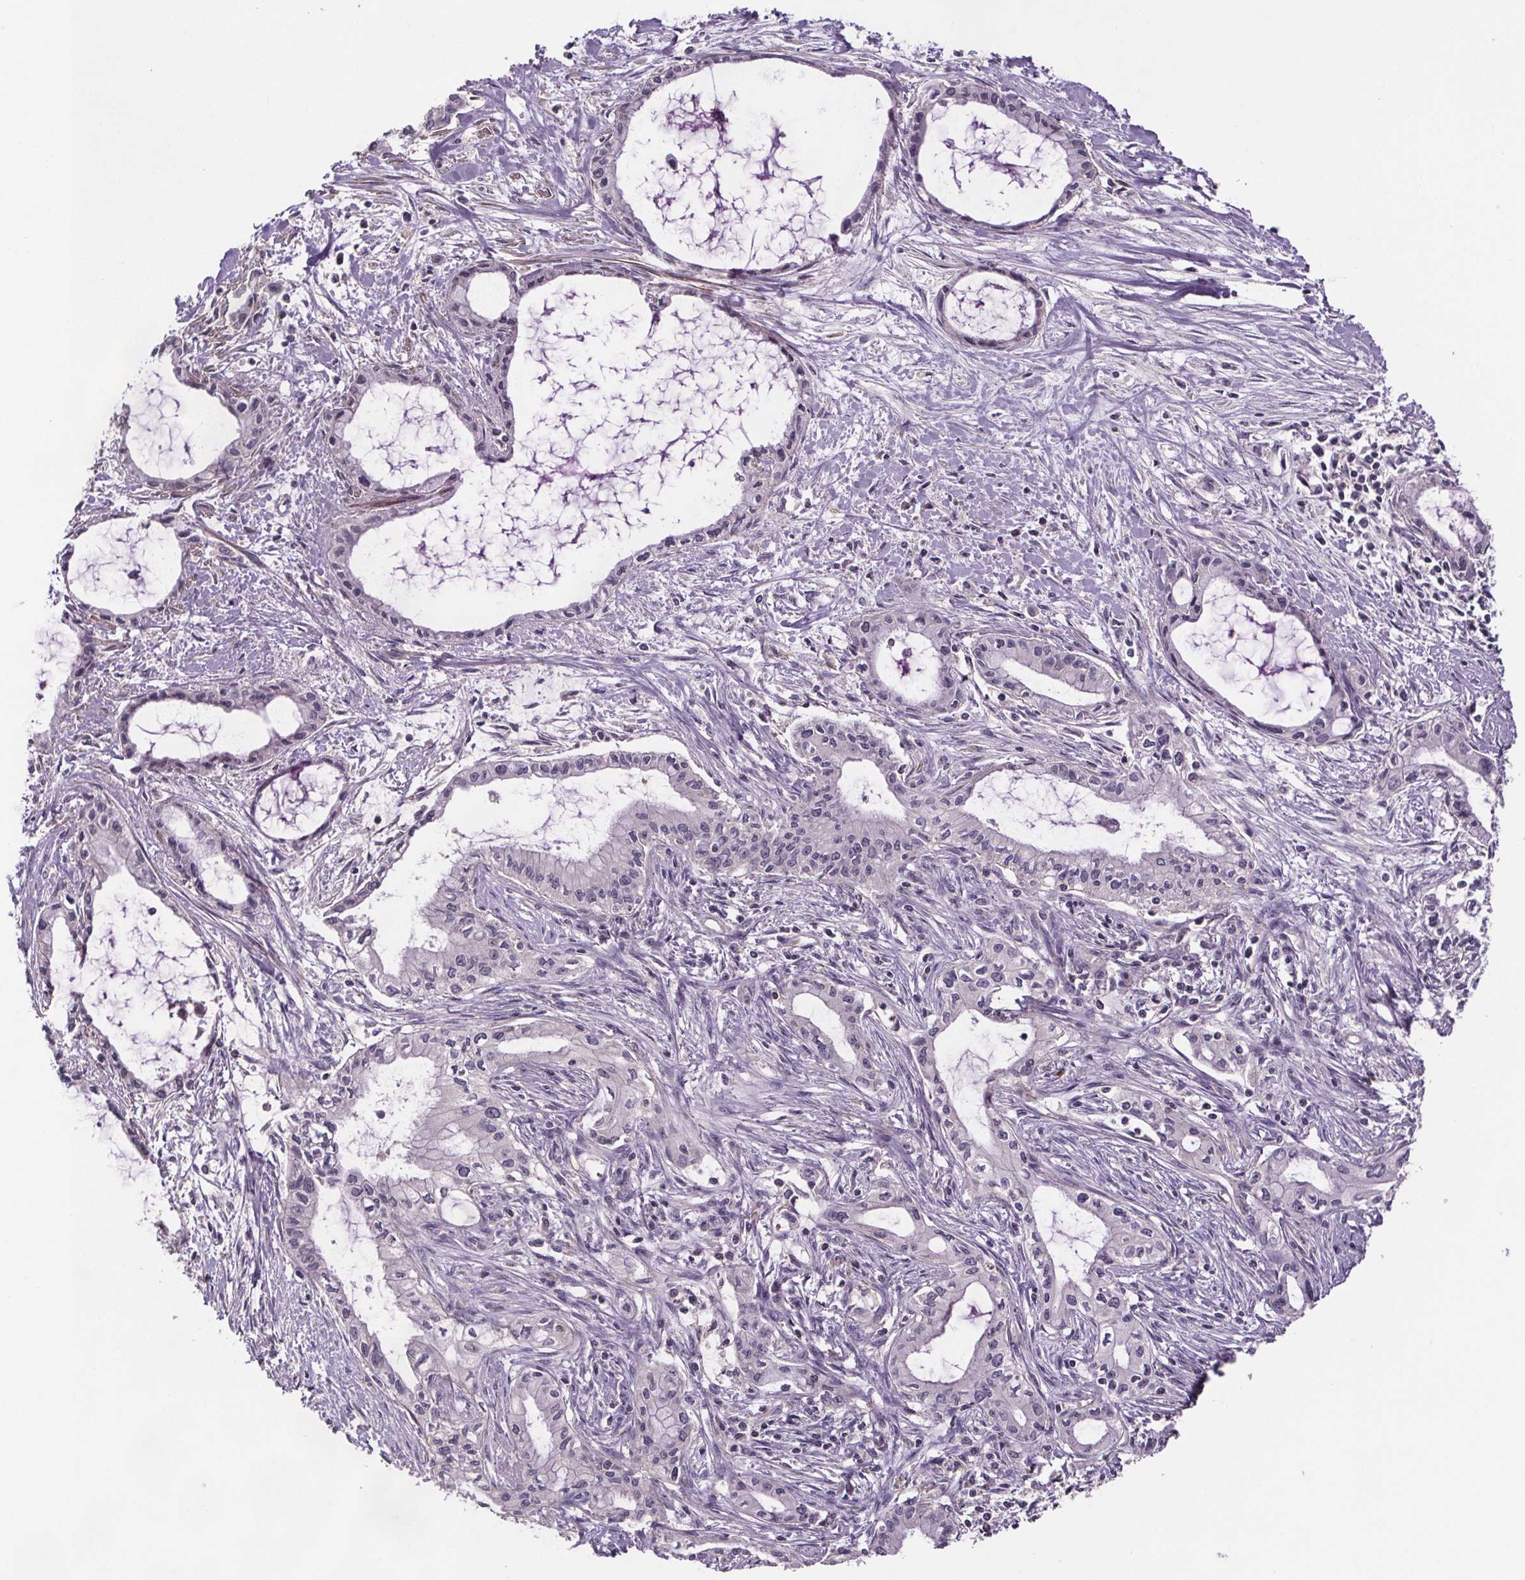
{"staining": {"intensity": "negative", "quantity": "none", "location": "none"}, "tissue": "pancreatic cancer", "cell_type": "Tumor cells", "image_type": "cancer", "snomed": [{"axis": "morphology", "description": "Adenocarcinoma, NOS"}, {"axis": "topography", "description": "Pancreas"}], "caption": "Immunohistochemistry (IHC) of pancreatic adenocarcinoma demonstrates no staining in tumor cells. (DAB IHC, high magnification).", "gene": "CLN3", "patient": {"sex": "male", "age": 48}}